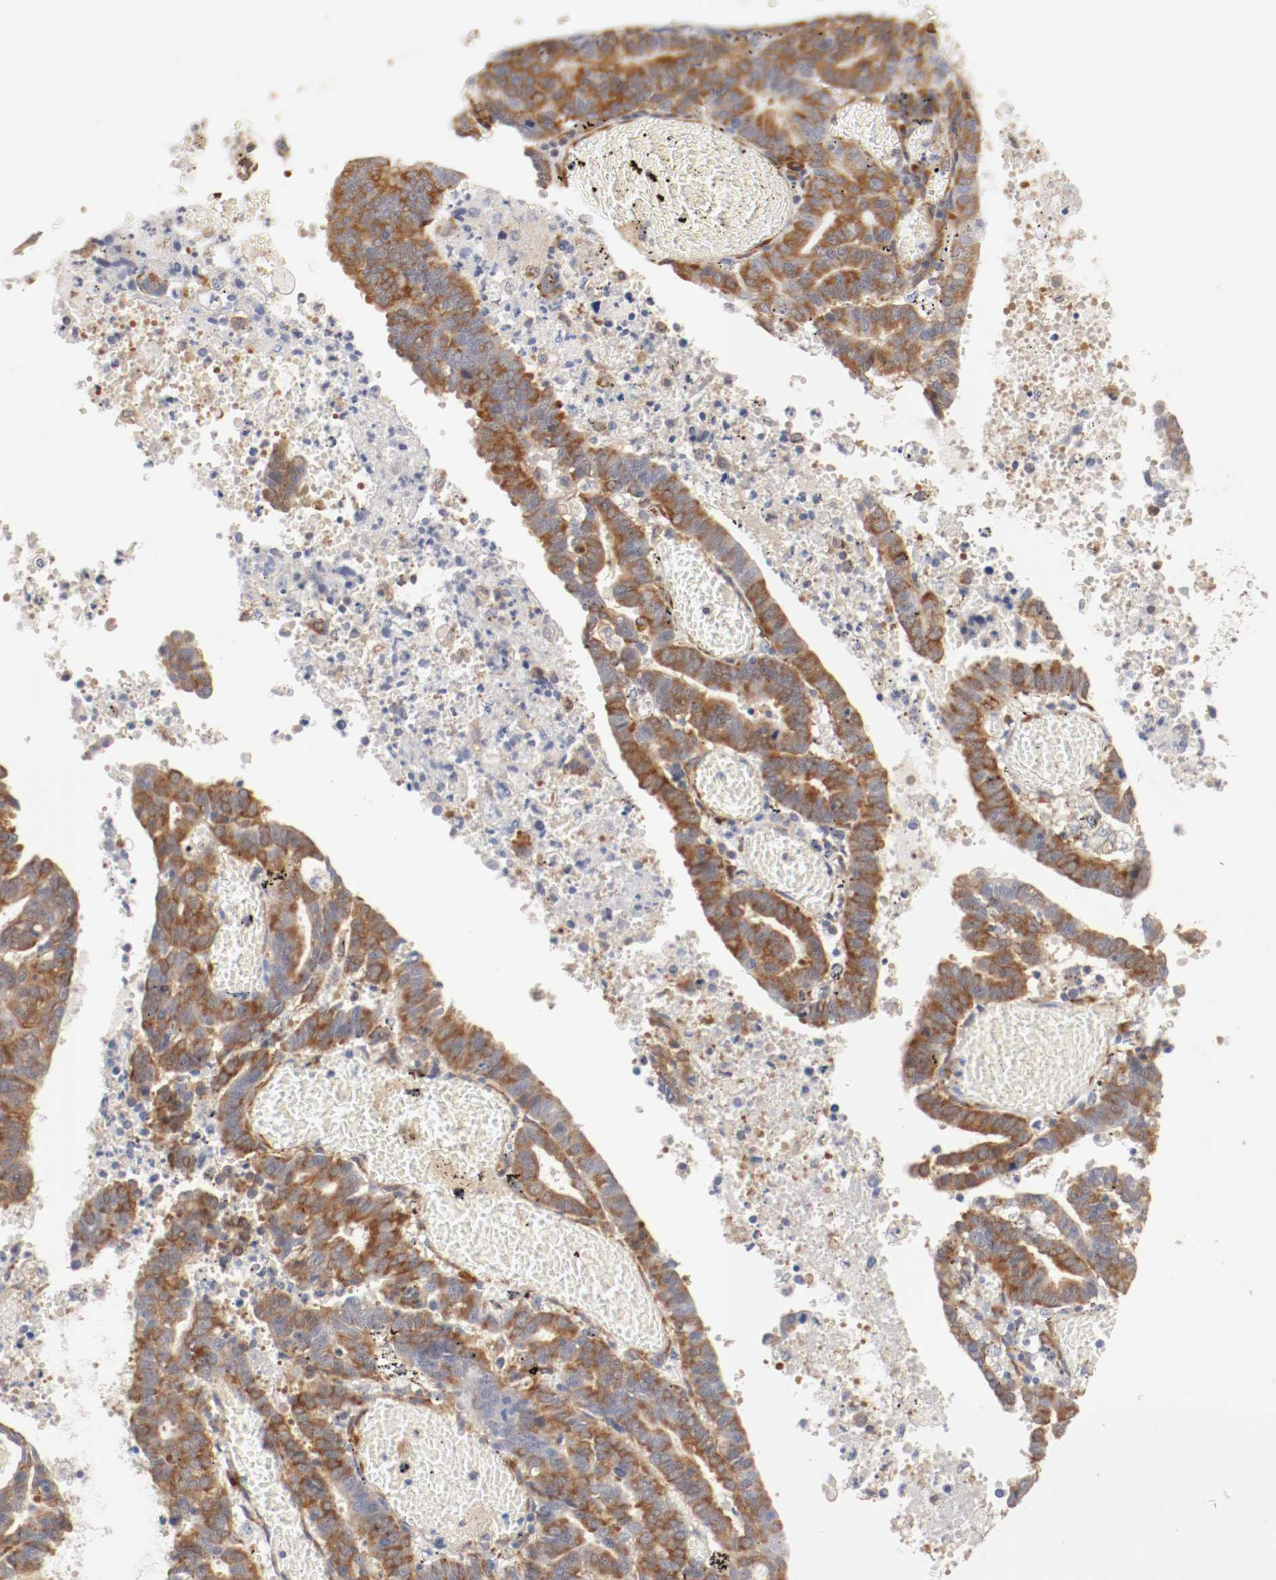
{"staining": {"intensity": "strong", "quantity": ">75%", "location": "cytoplasmic/membranous"}, "tissue": "endometrial cancer", "cell_type": "Tumor cells", "image_type": "cancer", "snomed": [{"axis": "morphology", "description": "Adenocarcinoma, NOS"}, {"axis": "topography", "description": "Uterus"}], "caption": "A brown stain labels strong cytoplasmic/membranous expression of a protein in endometrial adenocarcinoma tumor cells. The staining is performed using DAB brown chromogen to label protein expression. The nuclei are counter-stained blue using hematoxylin.", "gene": "FKBP3", "patient": {"sex": "female", "age": 83}}